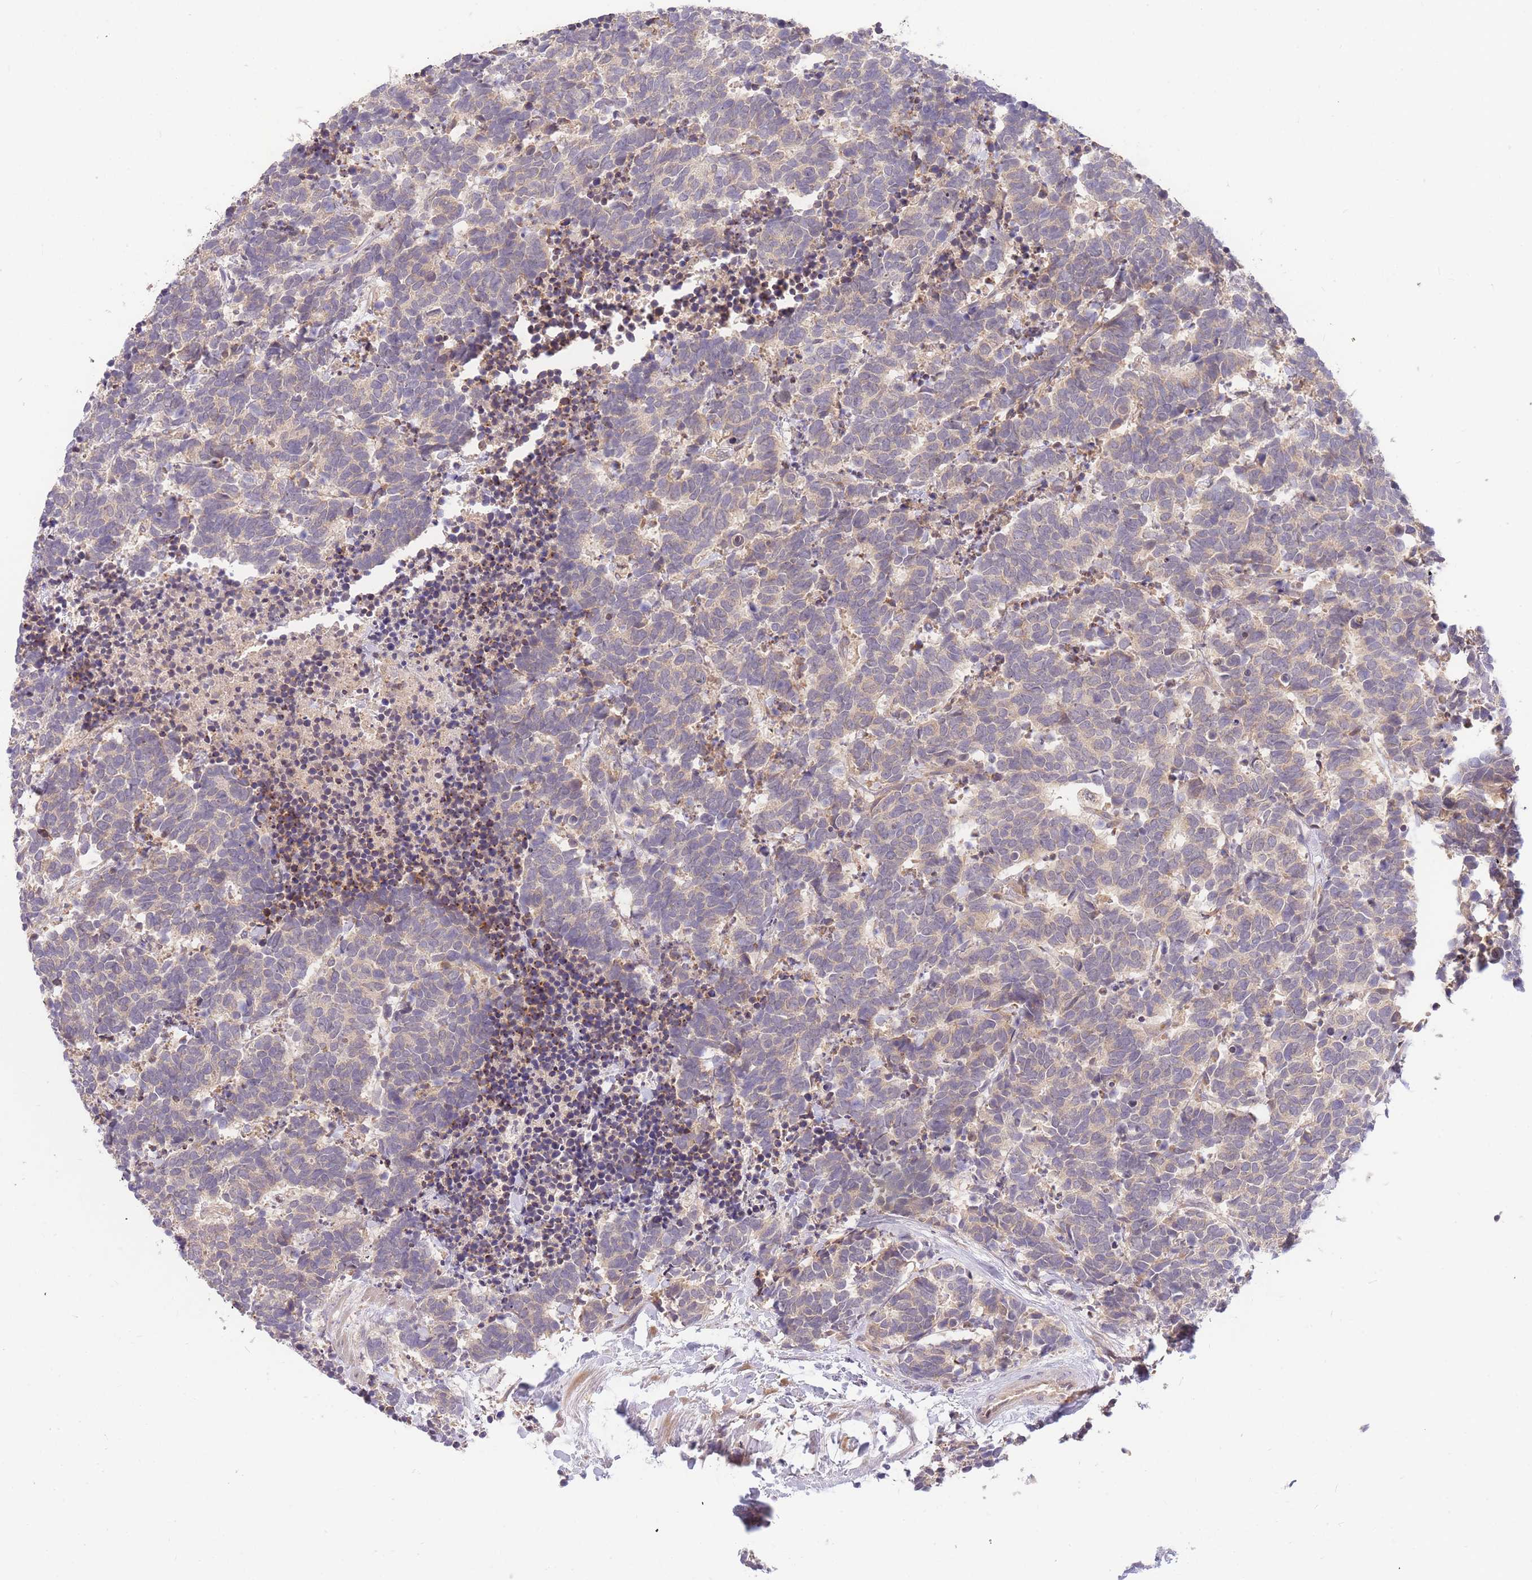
{"staining": {"intensity": "weak", "quantity": "<25%", "location": "cytoplasmic/membranous"}, "tissue": "carcinoid", "cell_type": "Tumor cells", "image_type": "cancer", "snomed": [{"axis": "morphology", "description": "Carcinoma, NOS"}, {"axis": "morphology", "description": "Carcinoid, malignant, NOS"}, {"axis": "topography", "description": "Prostate"}], "caption": "Protein analysis of carcinoma reveals no significant expression in tumor cells. (IHC, brightfield microscopy, high magnification).", "gene": "ZNF577", "patient": {"sex": "male", "age": 57}}